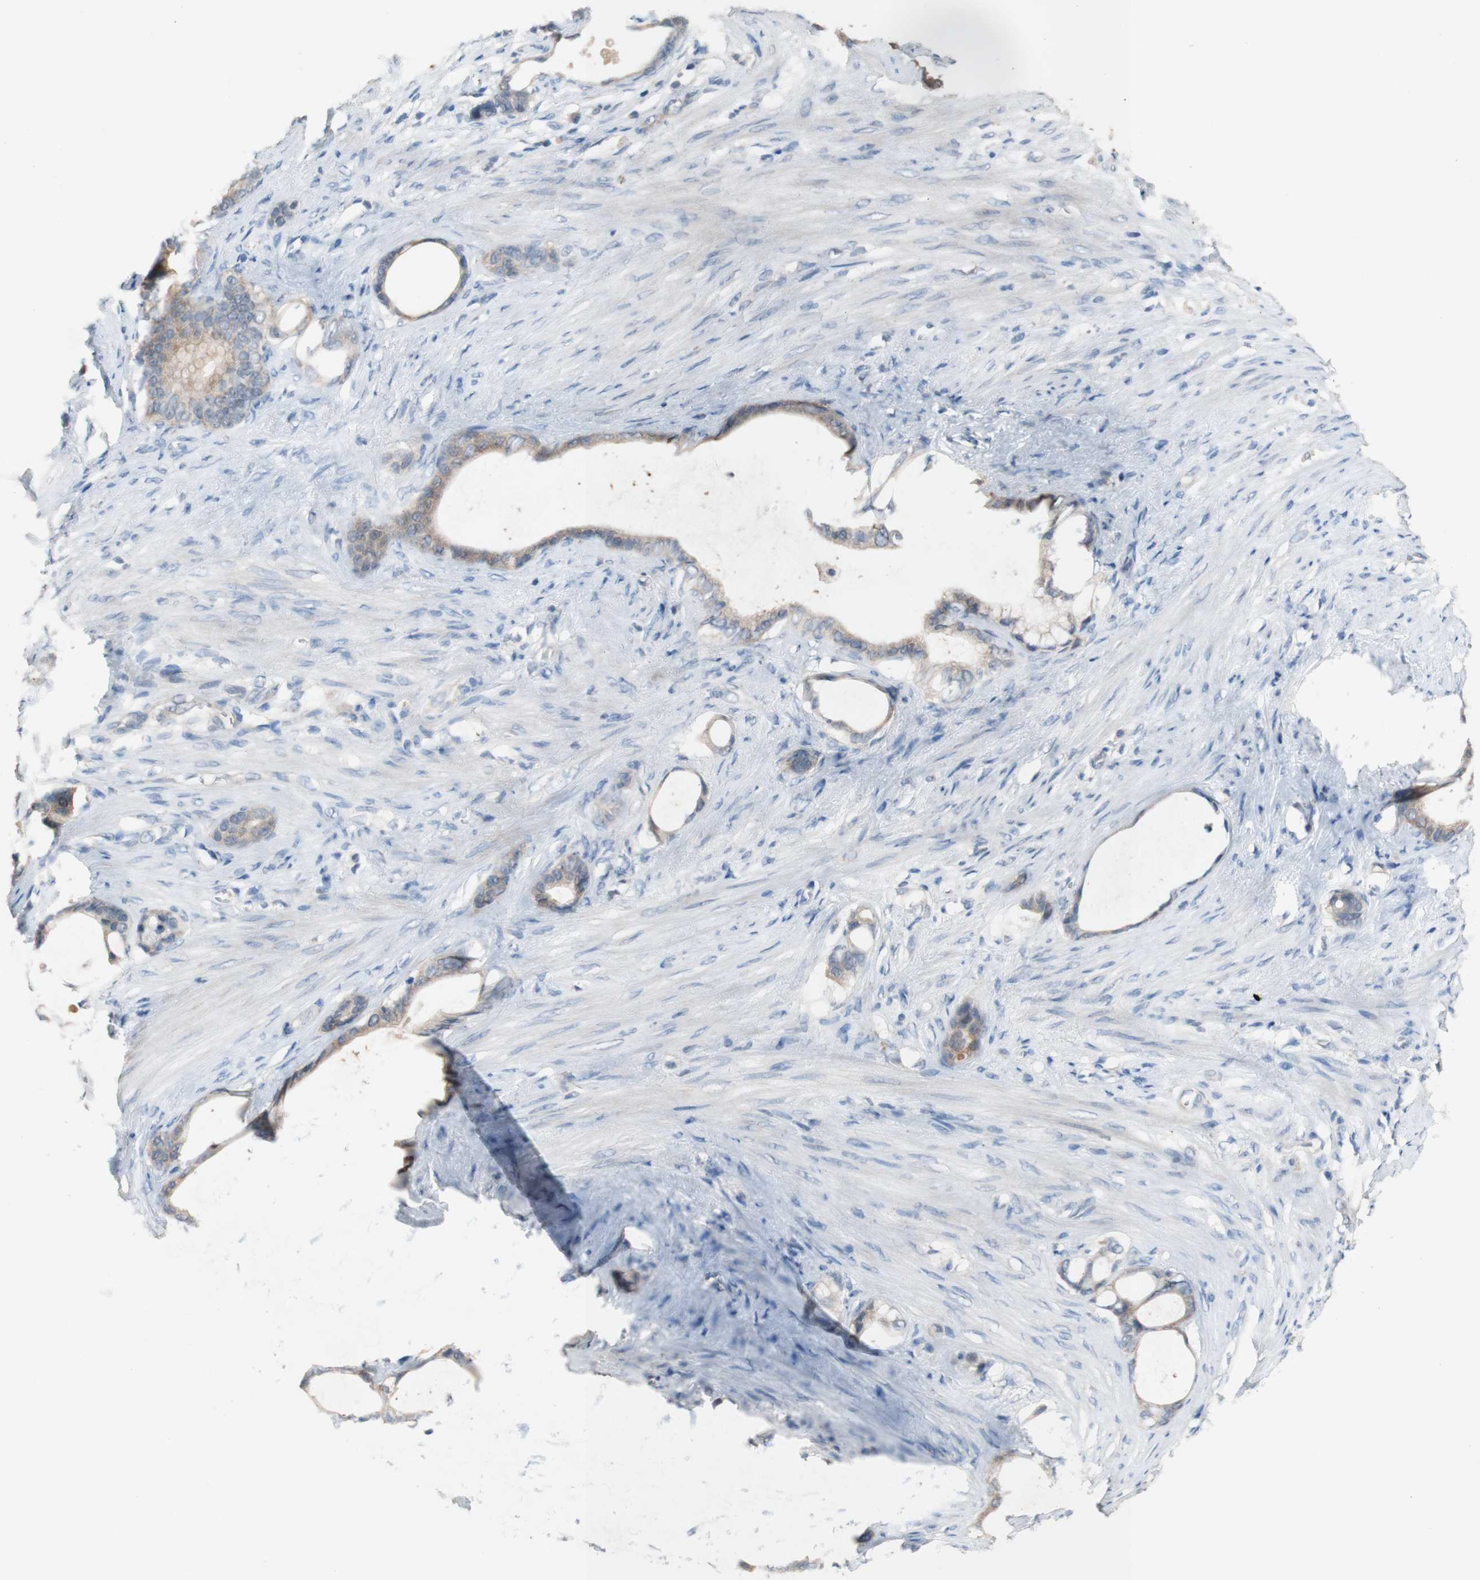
{"staining": {"intensity": "weak", "quantity": ">75%", "location": "cytoplasmic/membranous"}, "tissue": "stomach cancer", "cell_type": "Tumor cells", "image_type": "cancer", "snomed": [{"axis": "morphology", "description": "Adenocarcinoma, NOS"}, {"axis": "topography", "description": "Stomach"}], "caption": "Stomach cancer tissue shows weak cytoplasmic/membranous expression in about >75% of tumor cells, visualized by immunohistochemistry.", "gene": "PEX2", "patient": {"sex": "female", "age": 75}}